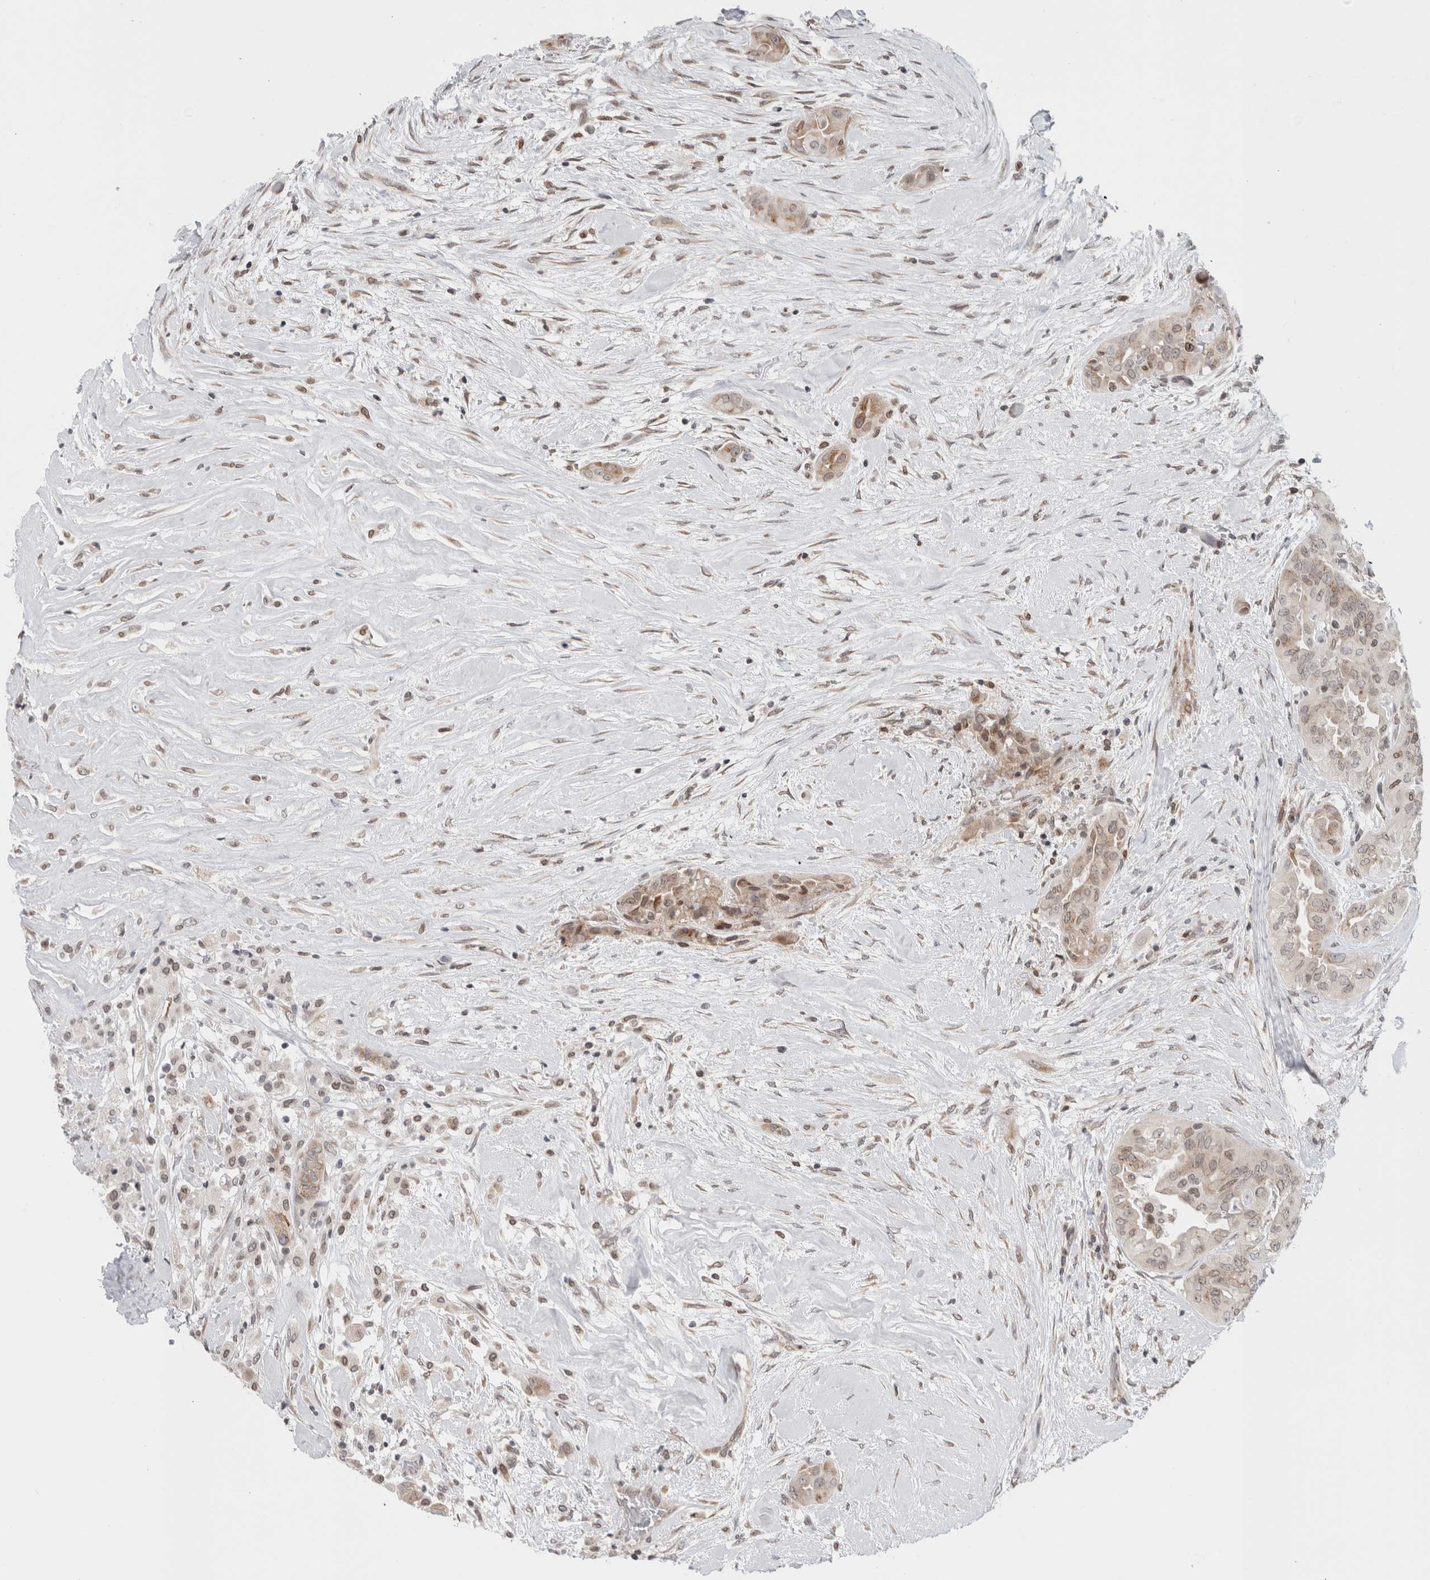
{"staining": {"intensity": "weak", "quantity": ">75%", "location": "cytoplasmic/membranous,nuclear"}, "tissue": "thyroid cancer", "cell_type": "Tumor cells", "image_type": "cancer", "snomed": [{"axis": "morphology", "description": "Papillary adenocarcinoma, NOS"}, {"axis": "topography", "description": "Thyroid gland"}], "caption": "DAB (3,3'-diaminobenzidine) immunohistochemical staining of thyroid cancer reveals weak cytoplasmic/membranous and nuclear protein expression in about >75% of tumor cells.", "gene": "RBMX2", "patient": {"sex": "female", "age": 59}}